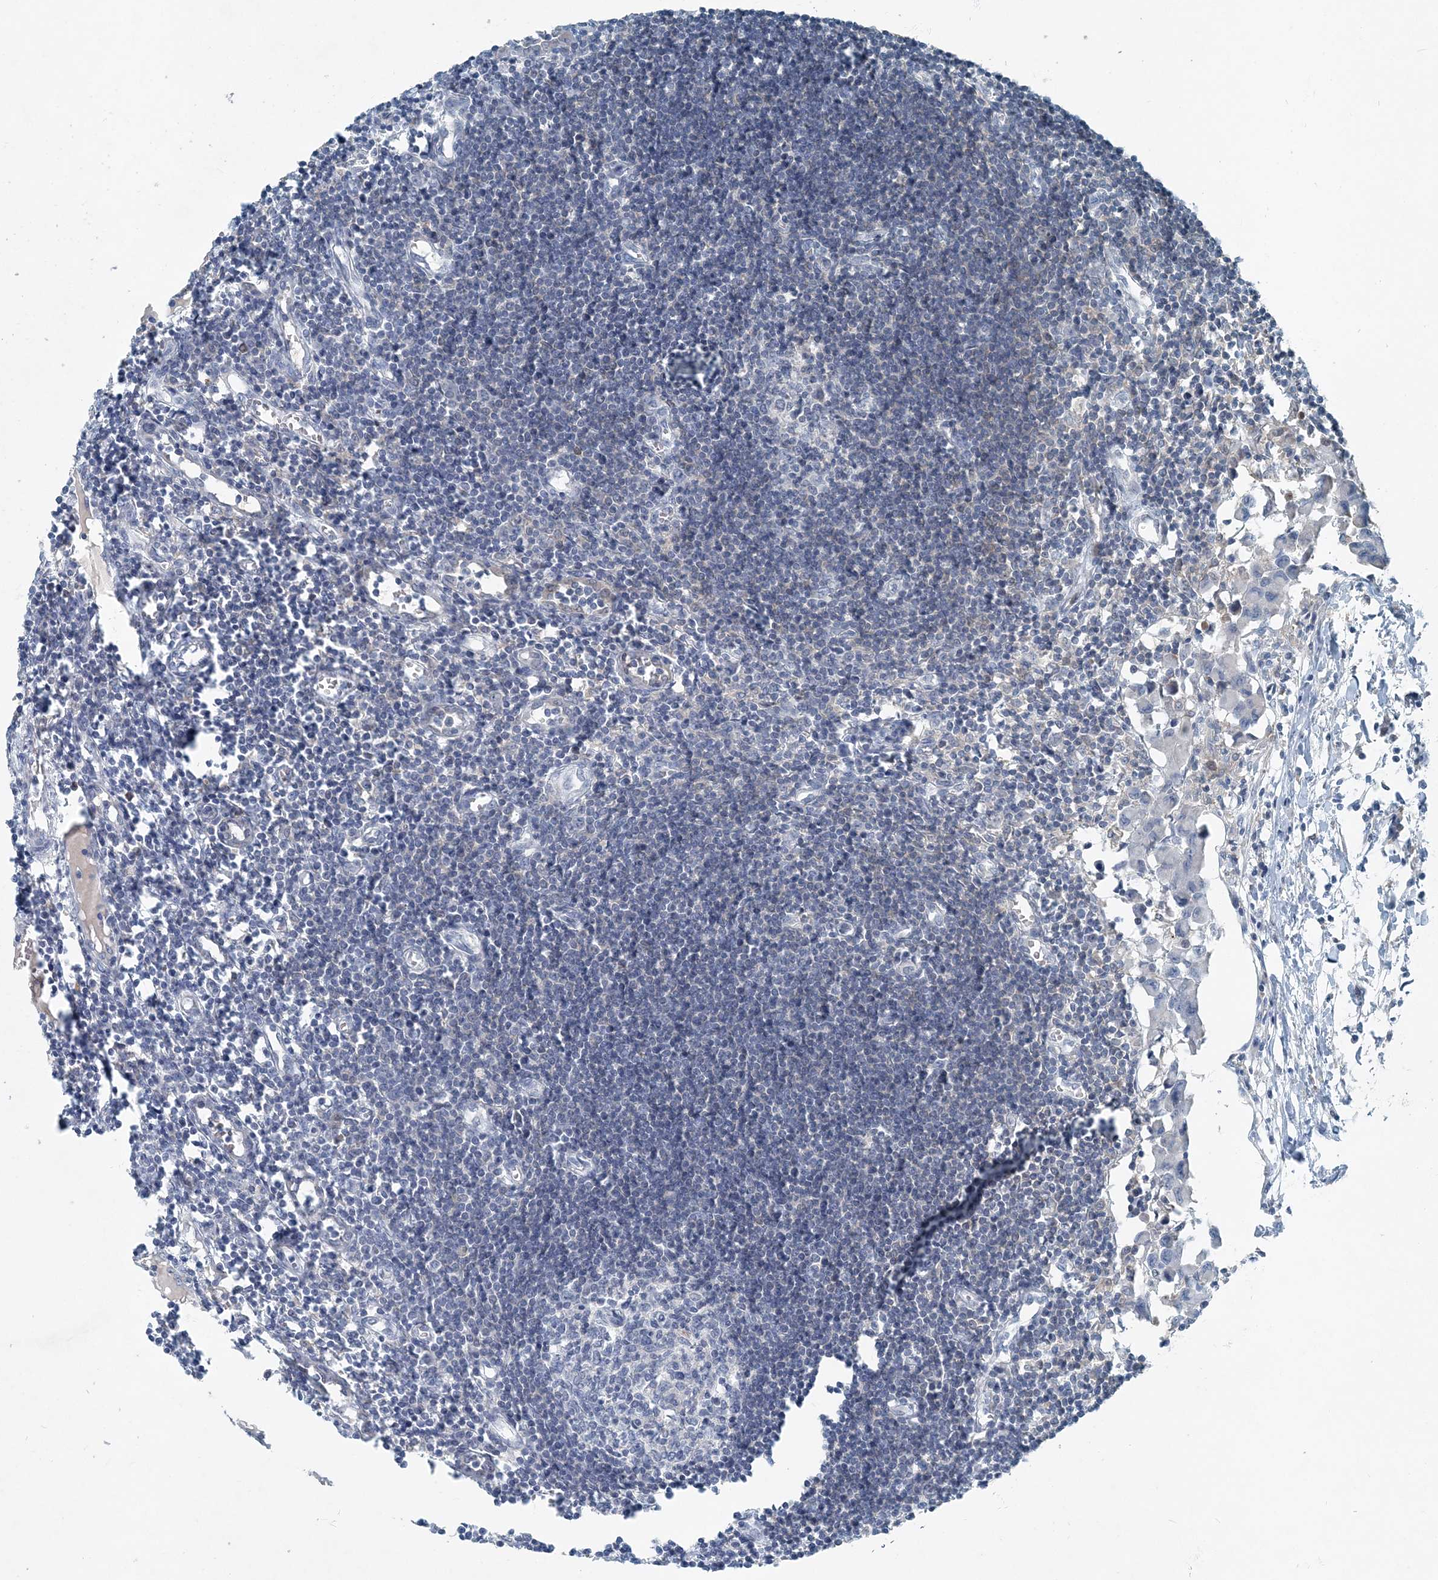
{"staining": {"intensity": "negative", "quantity": "none", "location": "none"}, "tissue": "lymph node", "cell_type": "Germinal center cells", "image_type": "normal", "snomed": [{"axis": "morphology", "description": "Normal tissue, NOS"}, {"axis": "morphology", "description": "Malignant melanoma, Metastatic site"}, {"axis": "topography", "description": "Lymph node"}], "caption": "An image of lymph node stained for a protein demonstrates no brown staining in germinal center cells.", "gene": "ARMH1", "patient": {"sex": "male", "age": 41}}